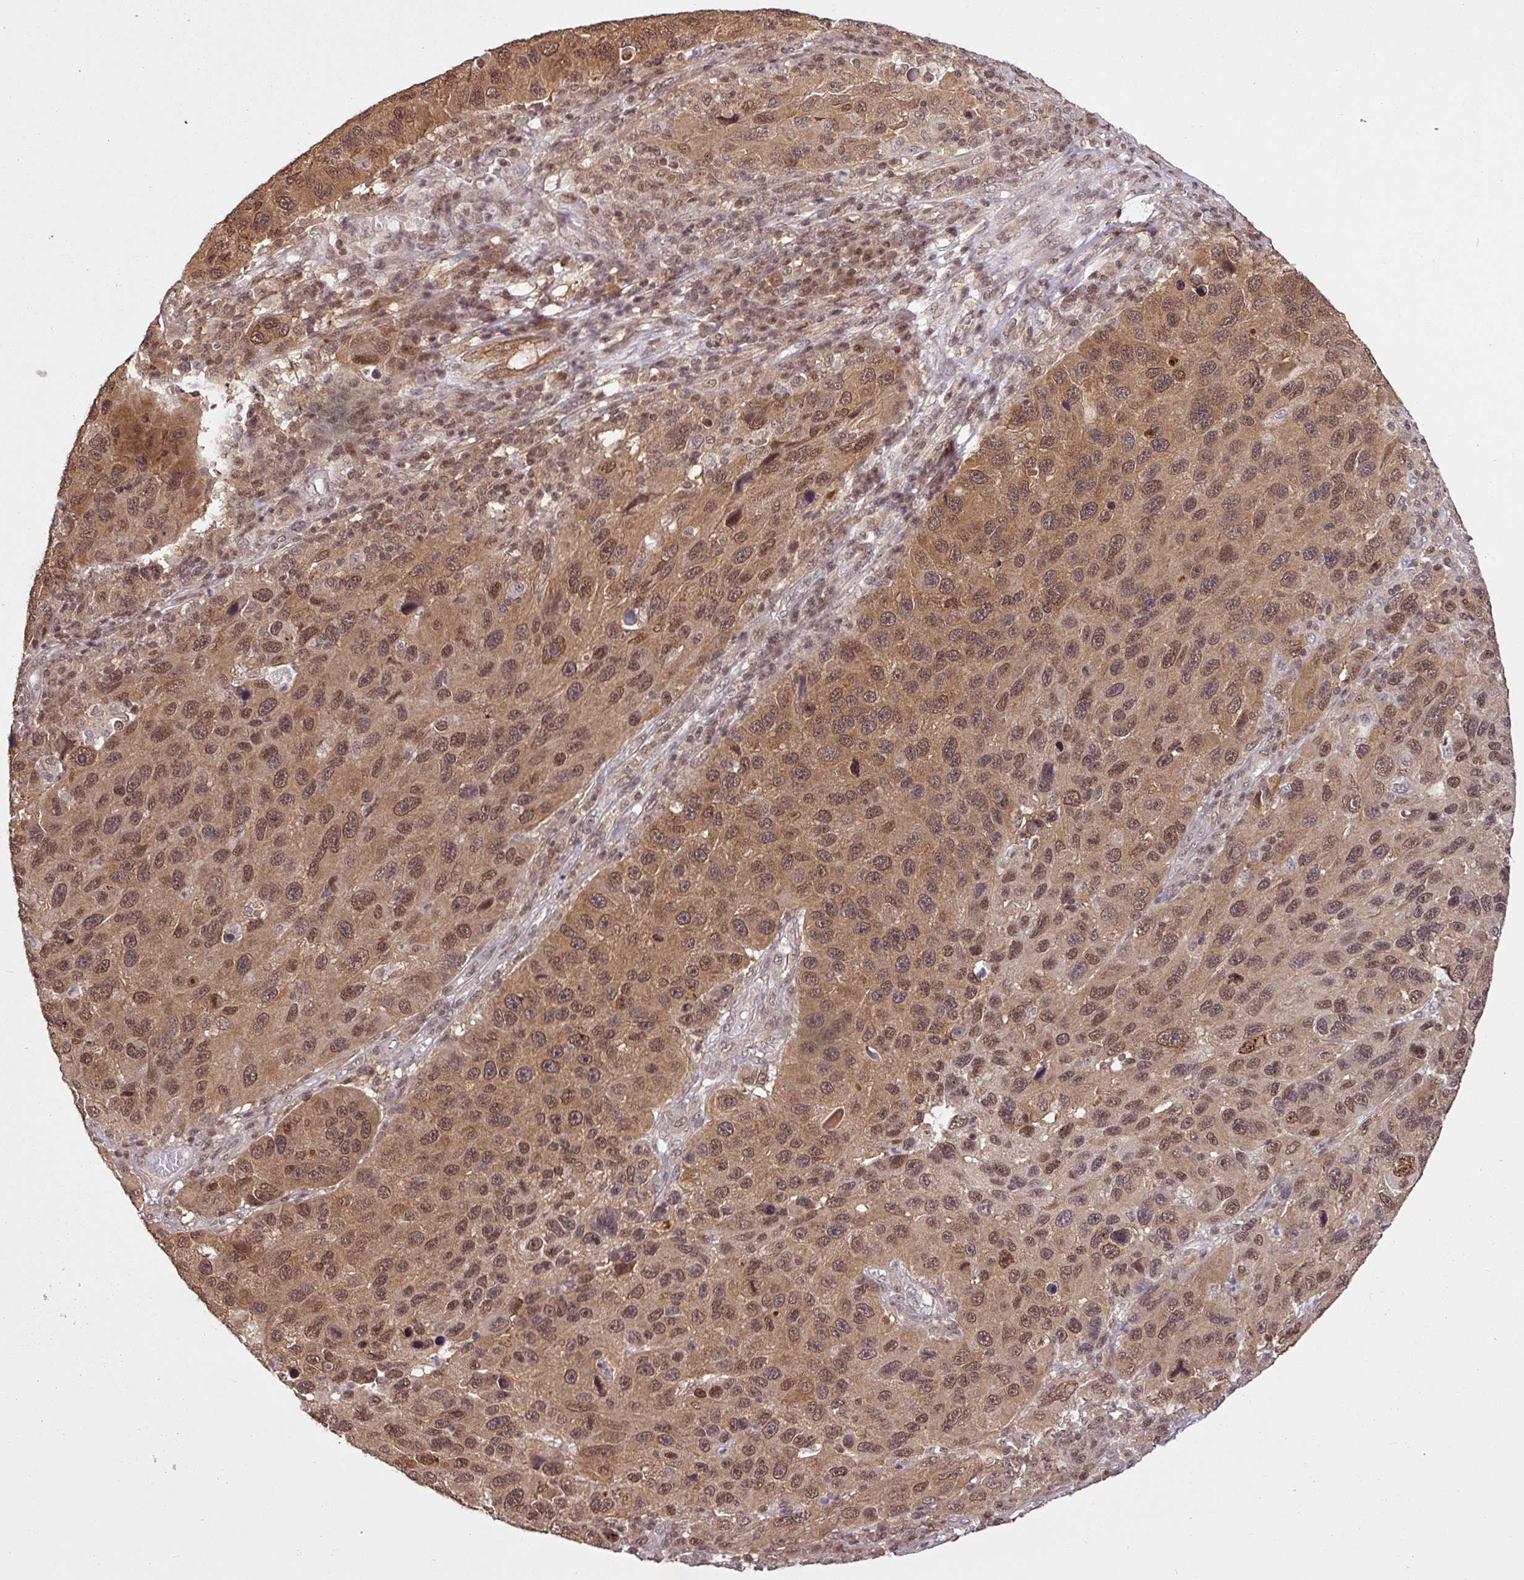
{"staining": {"intensity": "moderate", "quantity": ">75%", "location": "cytoplasmic/membranous,nuclear"}, "tissue": "melanoma", "cell_type": "Tumor cells", "image_type": "cancer", "snomed": [{"axis": "morphology", "description": "Malignant melanoma, NOS"}, {"axis": "topography", "description": "Skin"}], "caption": "Immunohistochemical staining of human malignant melanoma reveals moderate cytoplasmic/membranous and nuclear protein staining in approximately >75% of tumor cells.", "gene": "ITPKC", "patient": {"sex": "male", "age": 53}}